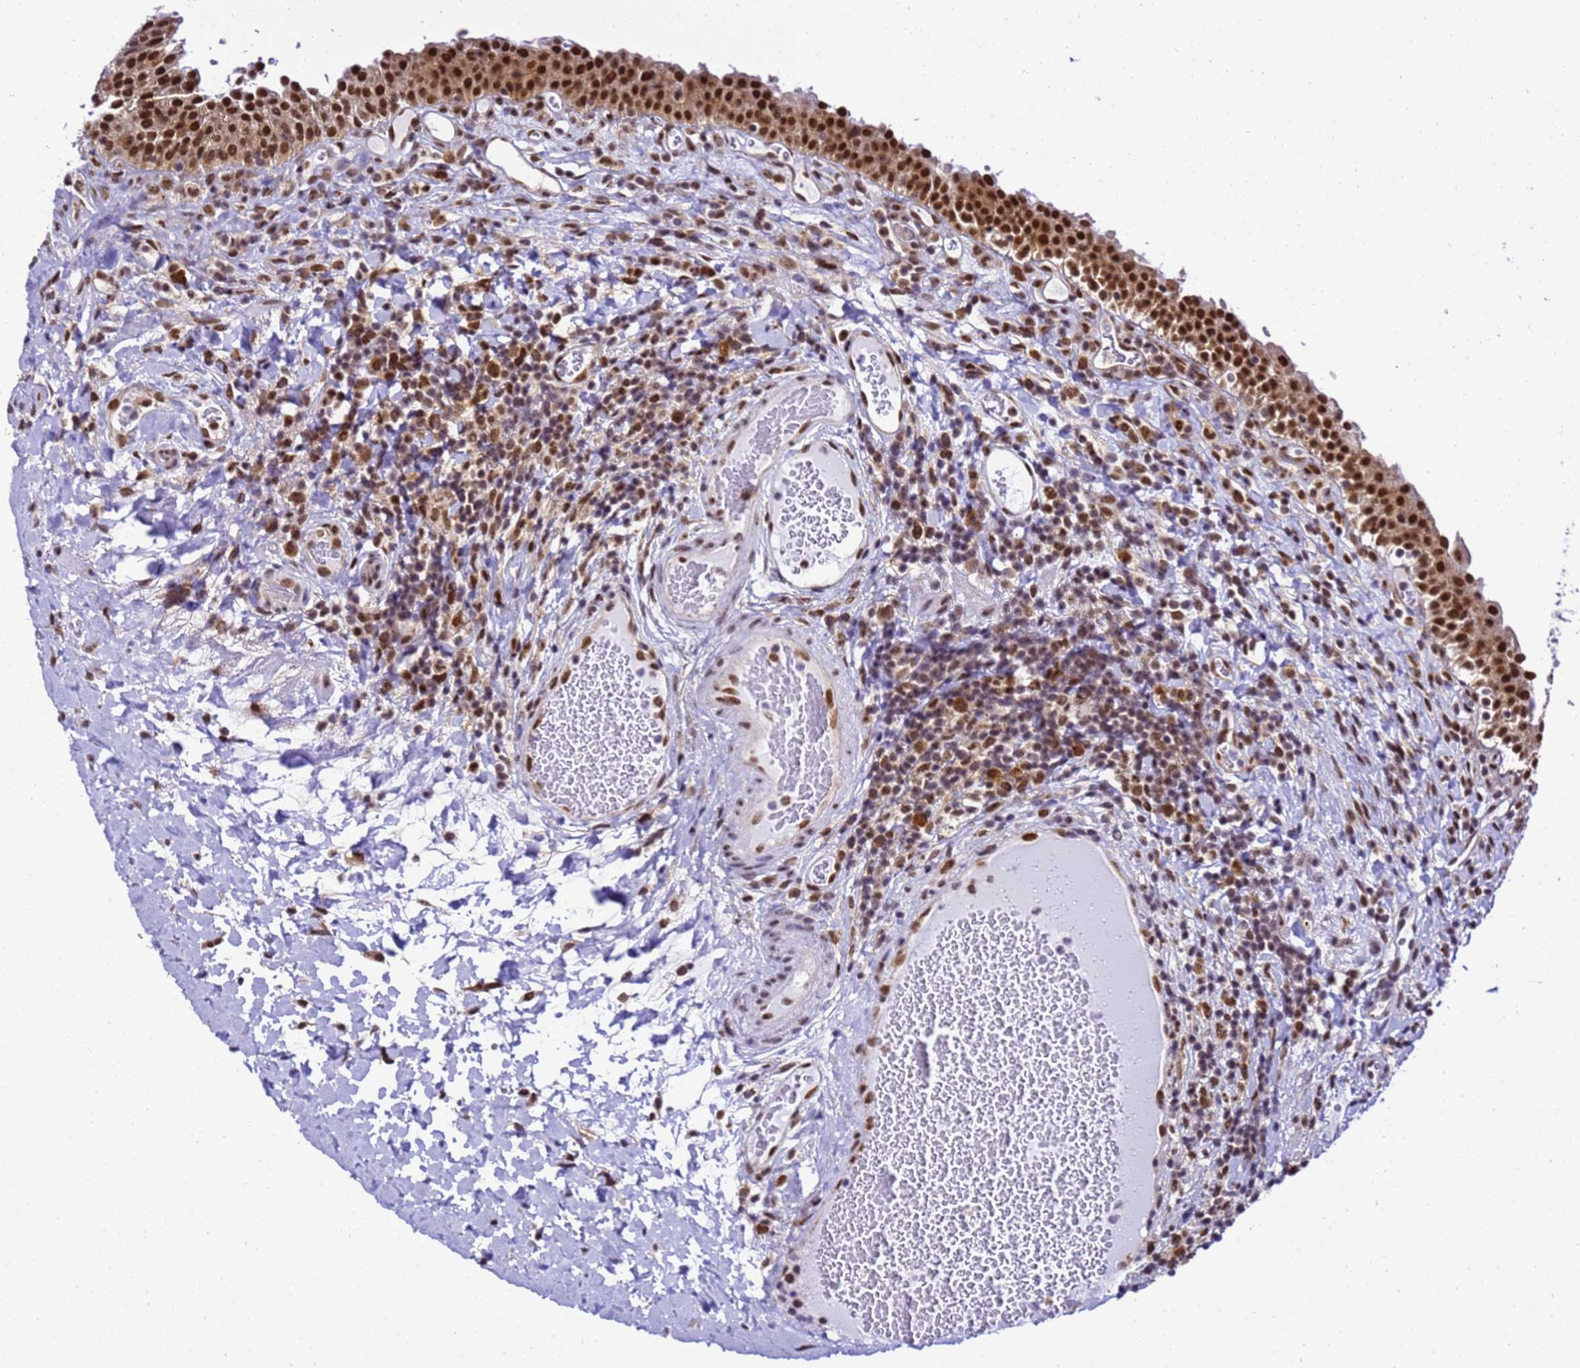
{"staining": {"intensity": "strong", "quantity": ">75%", "location": "nuclear"}, "tissue": "urinary bladder", "cell_type": "Urothelial cells", "image_type": "normal", "snomed": [{"axis": "morphology", "description": "Normal tissue, NOS"}, {"axis": "morphology", "description": "Inflammation, NOS"}, {"axis": "topography", "description": "Urinary bladder"}], "caption": "A high amount of strong nuclear staining is seen in approximately >75% of urothelial cells in unremarkable urinary bladder.", "gene": "SMN1", "patient": {"sex": "male", "age": 64}}